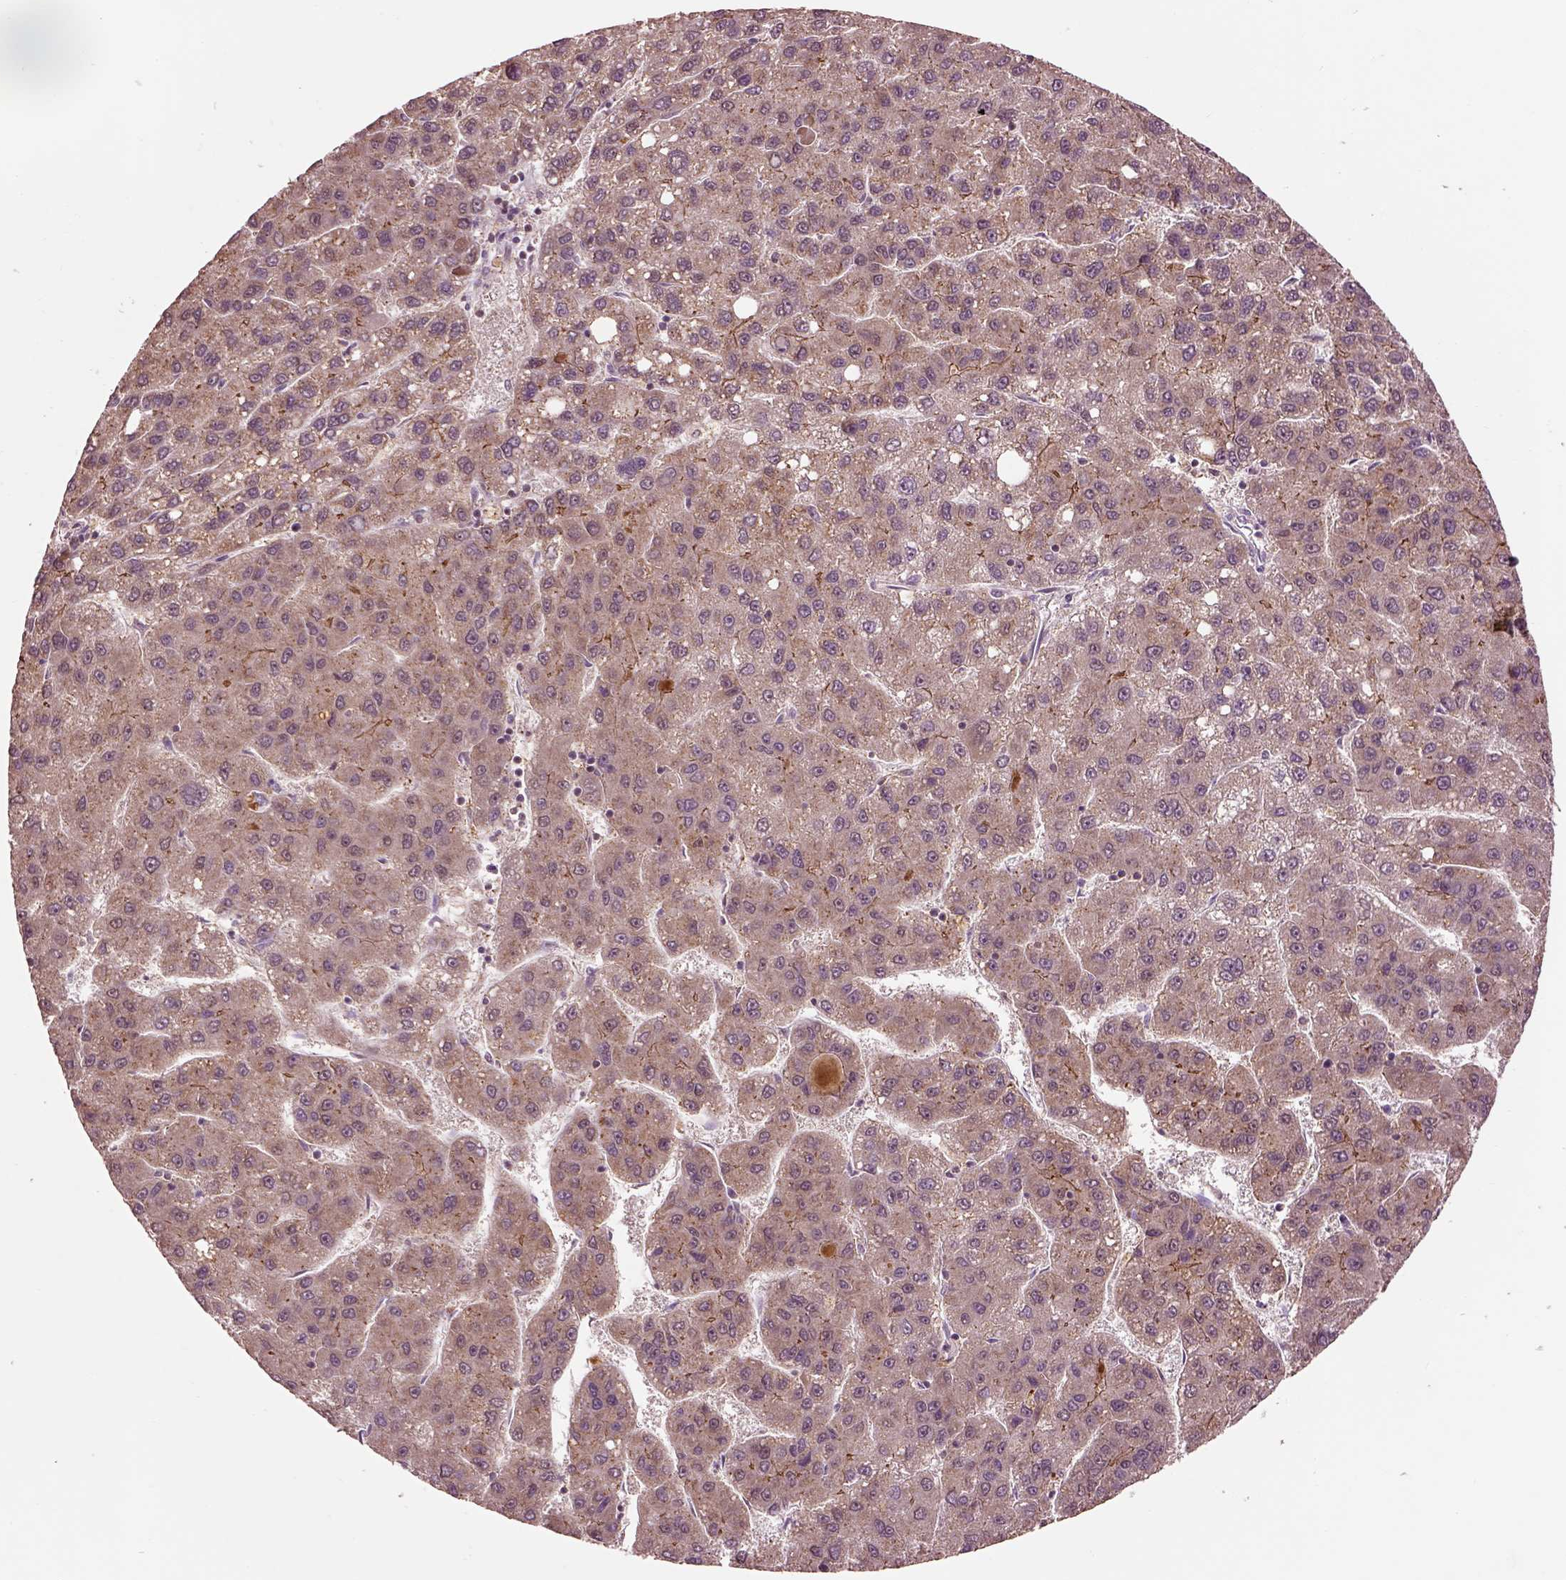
{"staining": {"intensity": "weak", "quantity": ">75%", "location": "cytoplasmic/membranous"}, "tissue": "liver cancer", "cell_type": "Tumor cells", "image_type": "cancer", "snomed": [{"axis": "morphology", "description": "Carcinoma, Hepatocellular, NOS"}, {"axis": "topography", "description": "Liver"}], "caption": "The micrograph shows immunohistochemical staining of liver cancer (hepatocellular carcinoma). There is weak cytoplasmic/membranous positivity is identified in approximately >75% of tumor cells.", "gene": "MTHFS", "patient": {"sex": "female", "age": 82}}